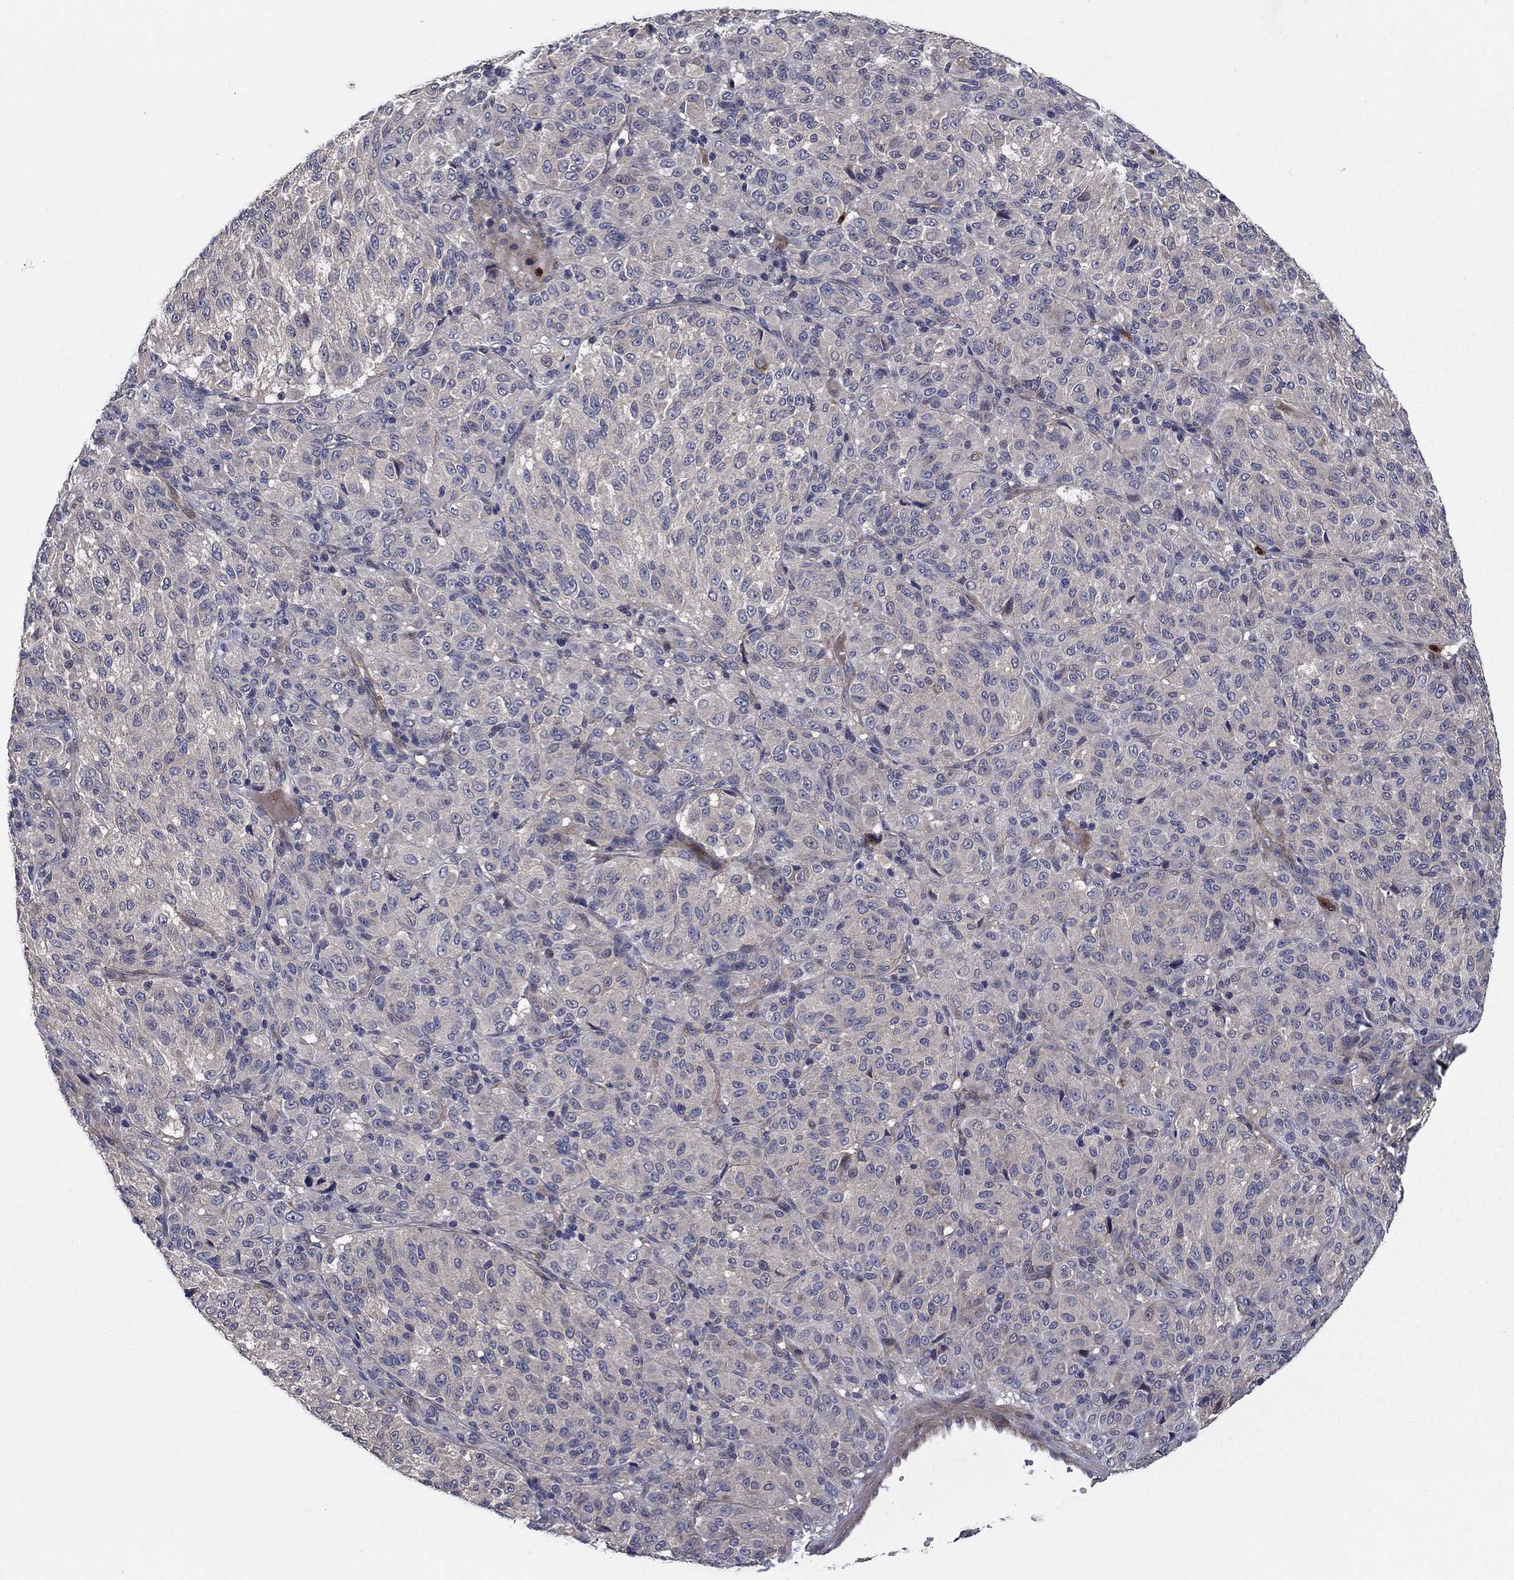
{"staining": {"intensity": "negative", "quantity": "none", "location": "none"}, "tissue": "melanoma", "cell_type": "Tumor cells", "image_type": "cancer", "snomed": [{"axis": "morphology", "description": "Malignant melanoma, Metastatic site"}, {"axis": "topography", "description": "Brain"}], "caption": "Immunohistochemistry (IHC) photomicrograph of neoplastic tissue: human melanoma stained with DAB (3,3'-diaminobenzidine) exhibits no significant protein staining in tumor cells. (Brightfield microscopy of DAB immunohistochemistry (IHC) at high magnification).", "gene": "MSRB1", "patient": {"sex": "female", "age": 56}}